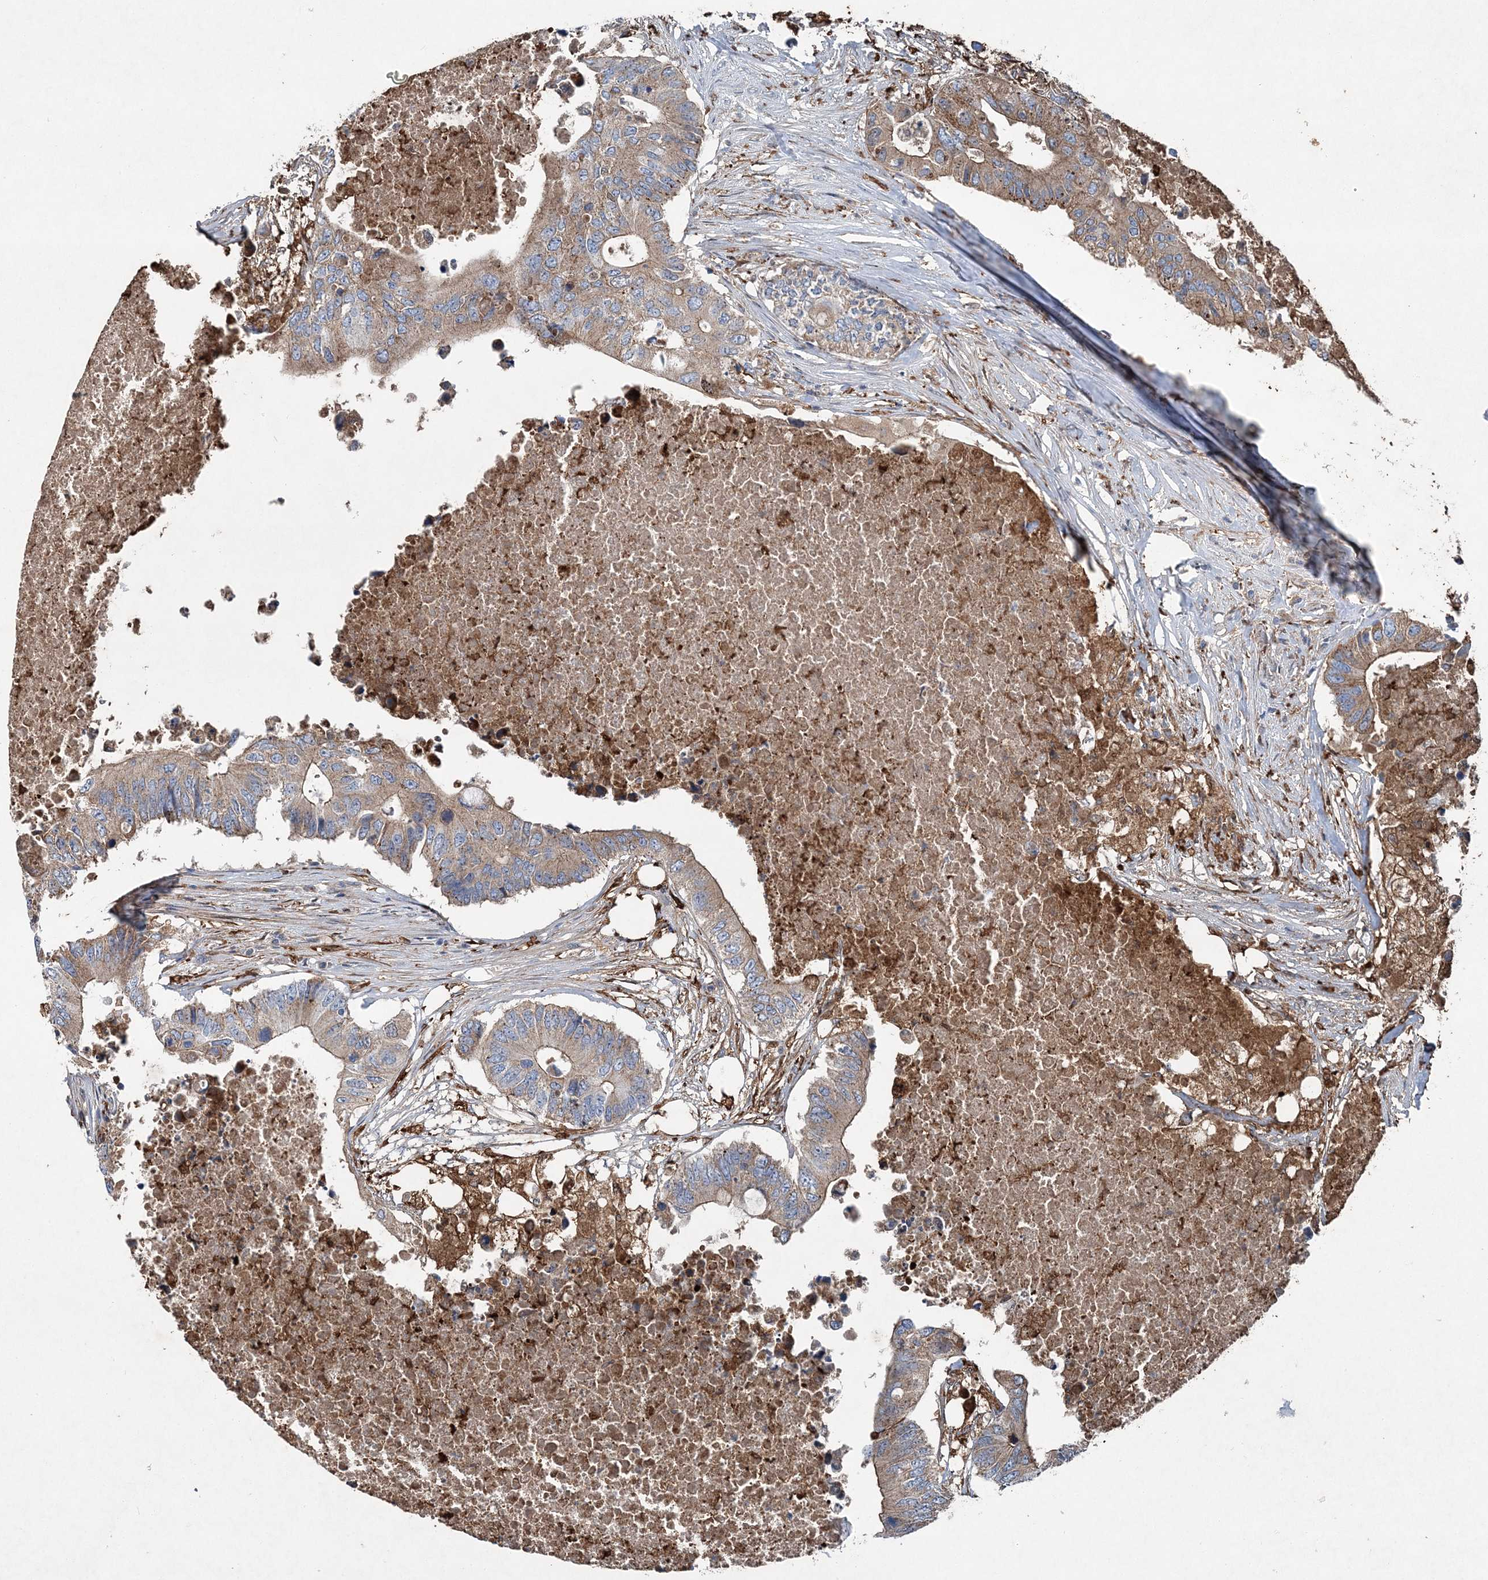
{"staining": {"intensity": "moderate", "quantity": ">75%", "location": "cytoplasmic/membranous"}, "tissue": "colorectal cancer", "cell_type": "Tumor cells", "image_type": "cancer", "snomed": [{"axis": "morphology", "description": "Adenocarcinoma, NOS"}, {"axis": "topography", "description": "Colon"}], "caption": "Immunohistochemical staining of human colorectal adenocarcinoma shows medium levels of moderate cytoplasmic/membranous staining in about >75% of tumor cells. (DAB (3,3'-diaminobenzidine) = brown stain, brightfield microscopy at high magnification).", "gene": "SPOPL", "patient": {"sex": "male", "age": 71}}